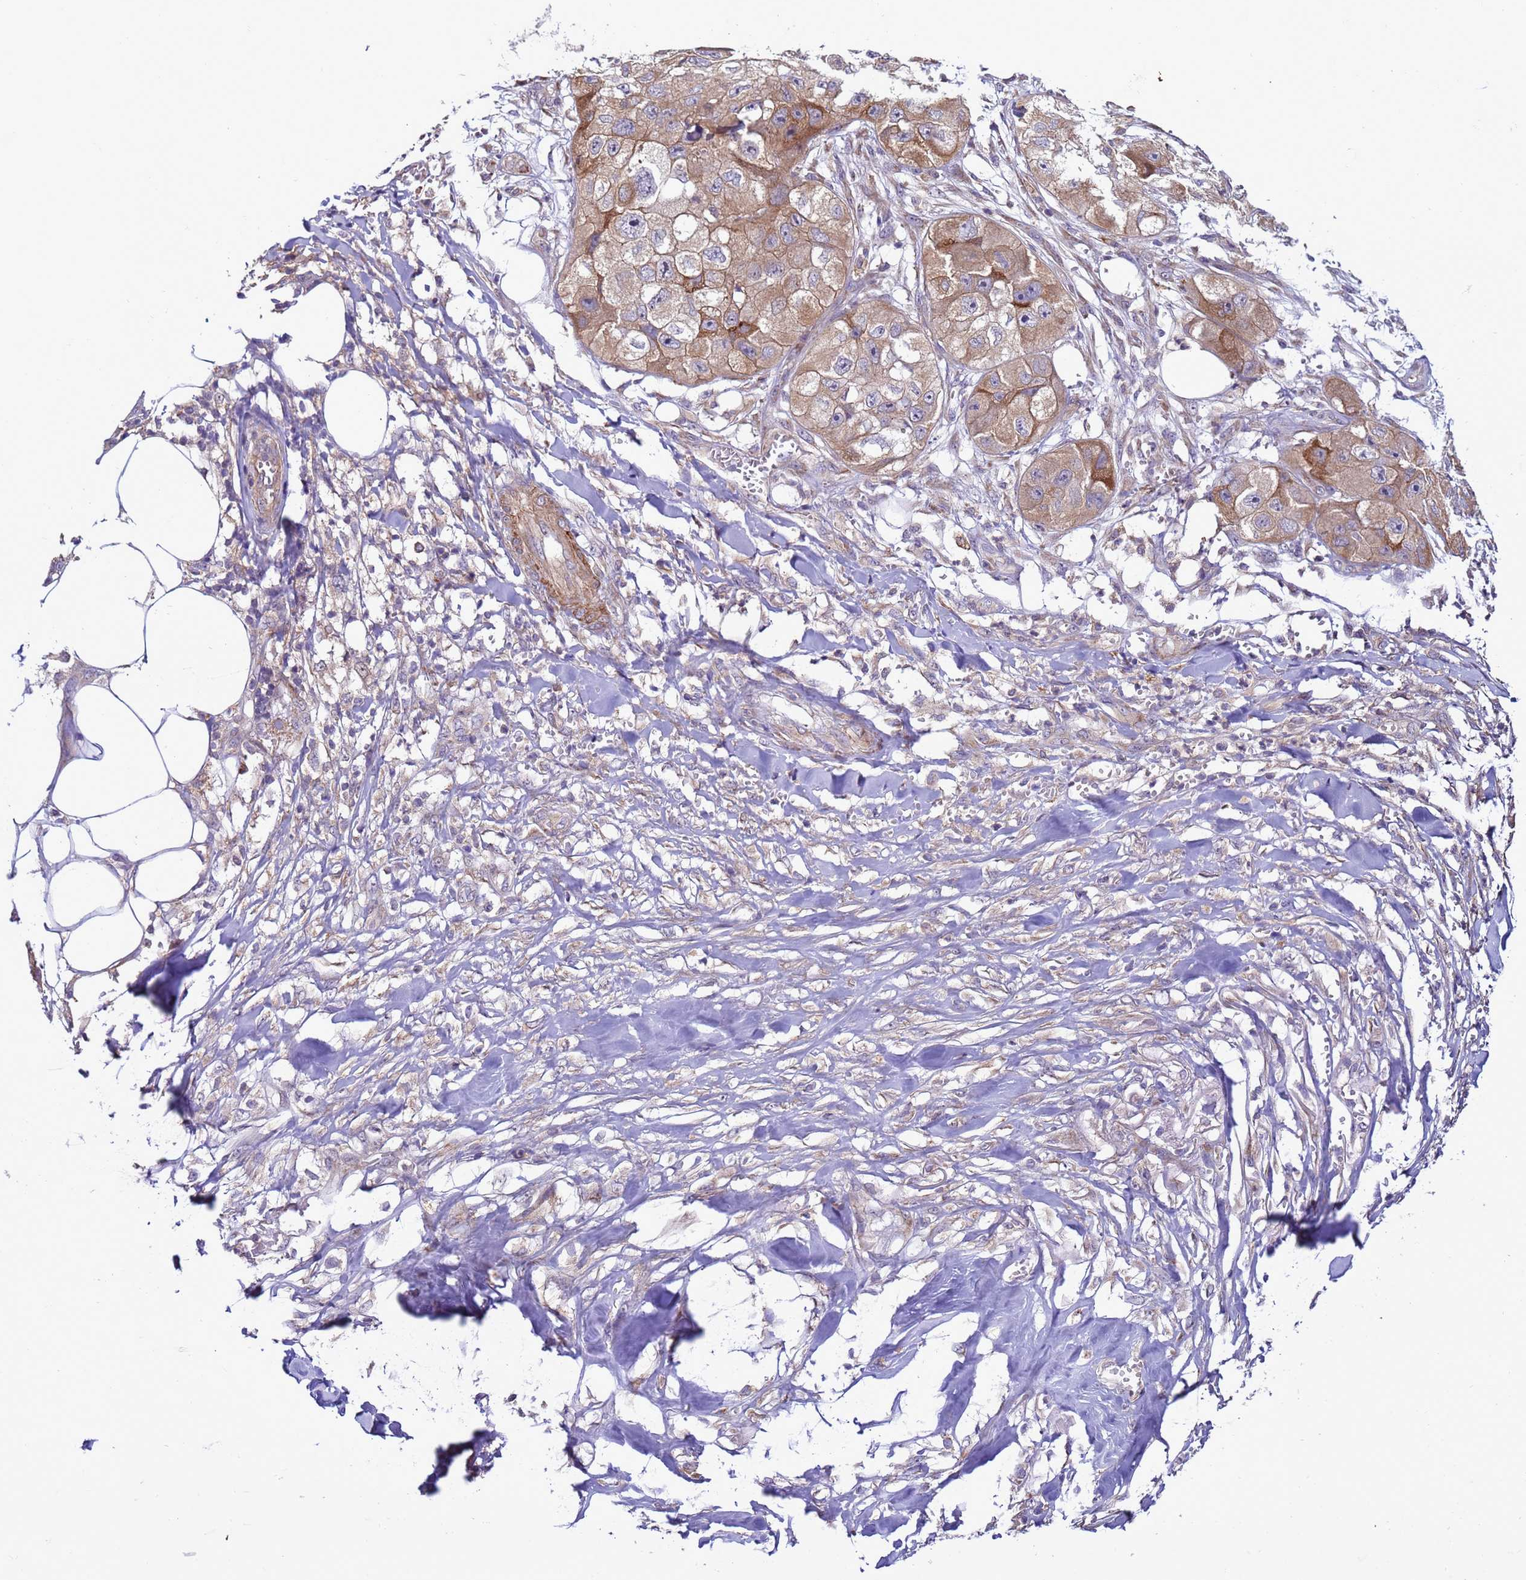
{"staining": {"intensity": "moderate", "quantity": ">75%", "location": "cytoplasmic/membranous"}, "tissue": "skin cancer", "cell_type": "Tumor cells", "image_type": "cancer", "snomed": [{"axis": "morphology", "description": "Squamous cell carcinoma, NOS"}, {"axis": "topography", "description": "Skin"}, {"axis": "topography", "description": "Subcutis"}], "caption": "Immunohistochemical staining of skin squamous cell carcinoma reveals moderate cytoplasmic/membranous protein staining in about >75% of tumor cells.", "gene": "GEN1", "patient": {"sex": "male", "age": 73}}